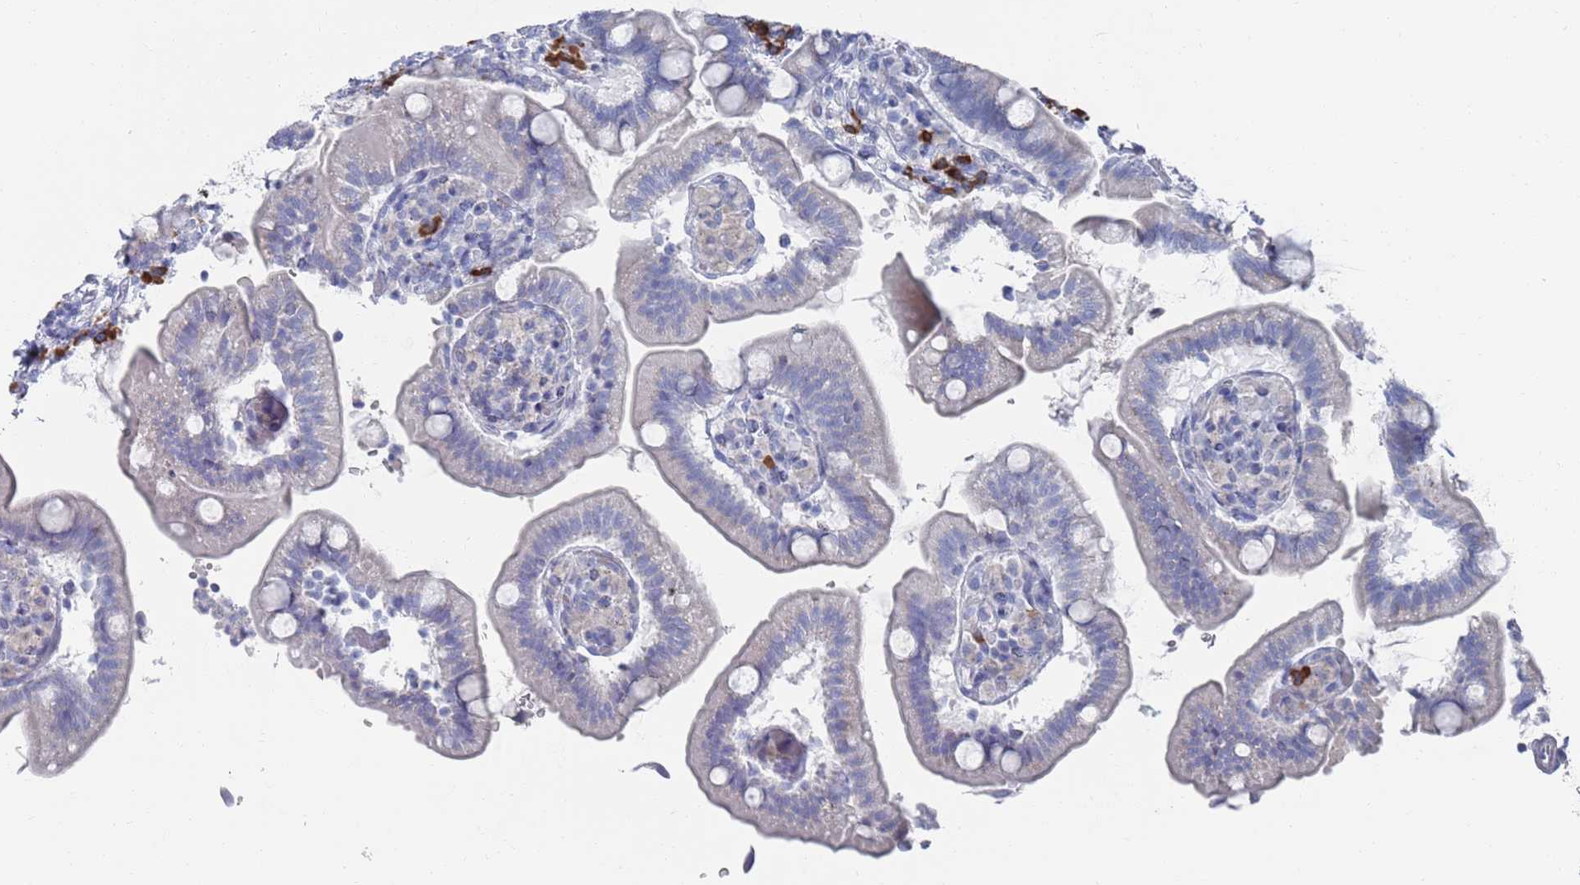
{"staining": {"intensity": "weak", "quantity": "<25%", "location": "cytoplasmic/membranous"}, "tissue": "small intestine", "cell_type": "Glandular cells", "image_type": "normal", "snomed": [{"axis": "morphology", "description": "Normal tissue, NOS"}, {"axis": "topography", "description": "Small intestine"}], "caption": "Small intestine stained for a protein using IHC demonstrates no positivity glandular cells.", "gene": "MAT1A", "patient": {"sex": "female", "age": 64}}